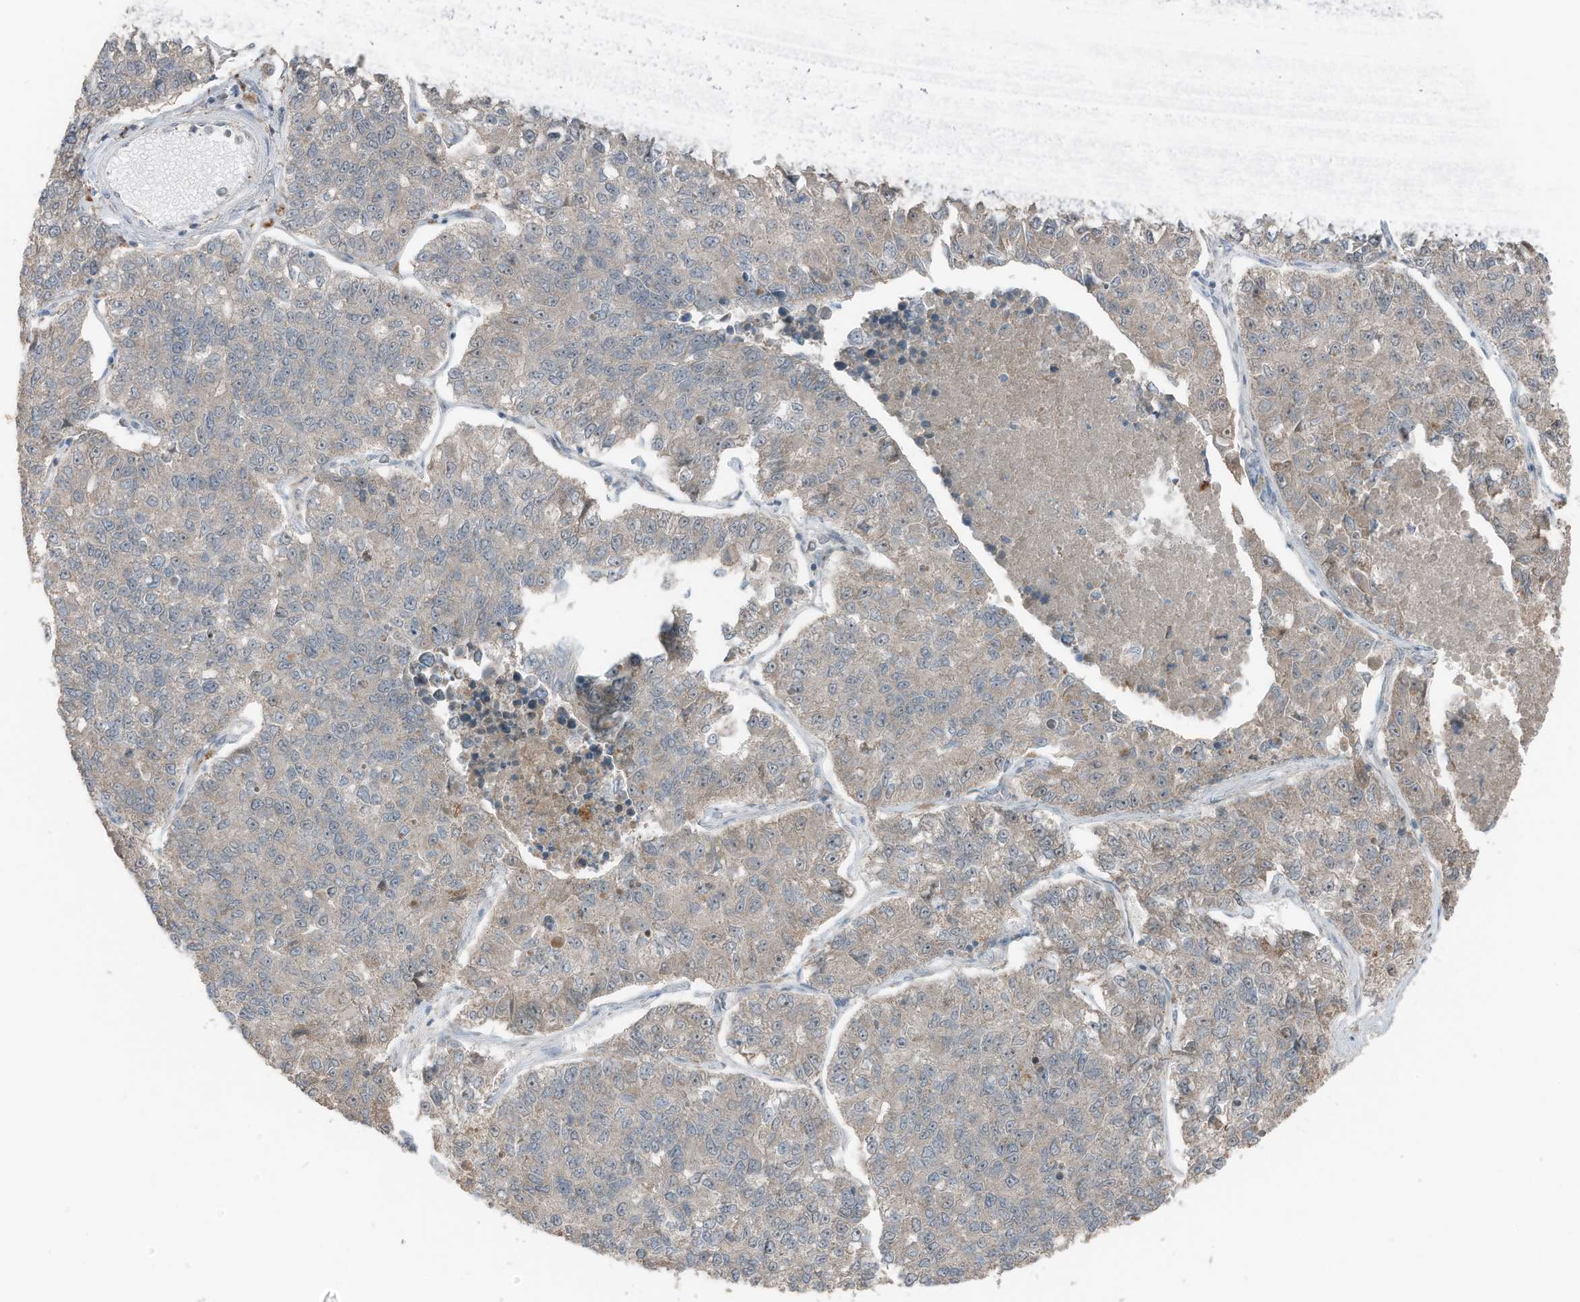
{"staining": {"intensity": "weak", "quantity": "25%-75%", "location": "cytoplasmic/membranous"}, "tissue": "lung cancer", "cell_type": "Tumor cells", "image_type": "cancer", "snomed": [{"axis": "morphology", "description": "Adenocarcinoma, NOS"}, {"axis": "topography", "description": "Lung"}], "caption": "Lung cancer was stained to show a protein in brown. There is low levels of weak cytoplasmic/membranous expression in approximately 25%-75% of tumor cells. The protein is shown in brown color, while the nuclei are stained blue.", "gene": "TXNDC9", "patient": {"sex": "male", "age": 49}}